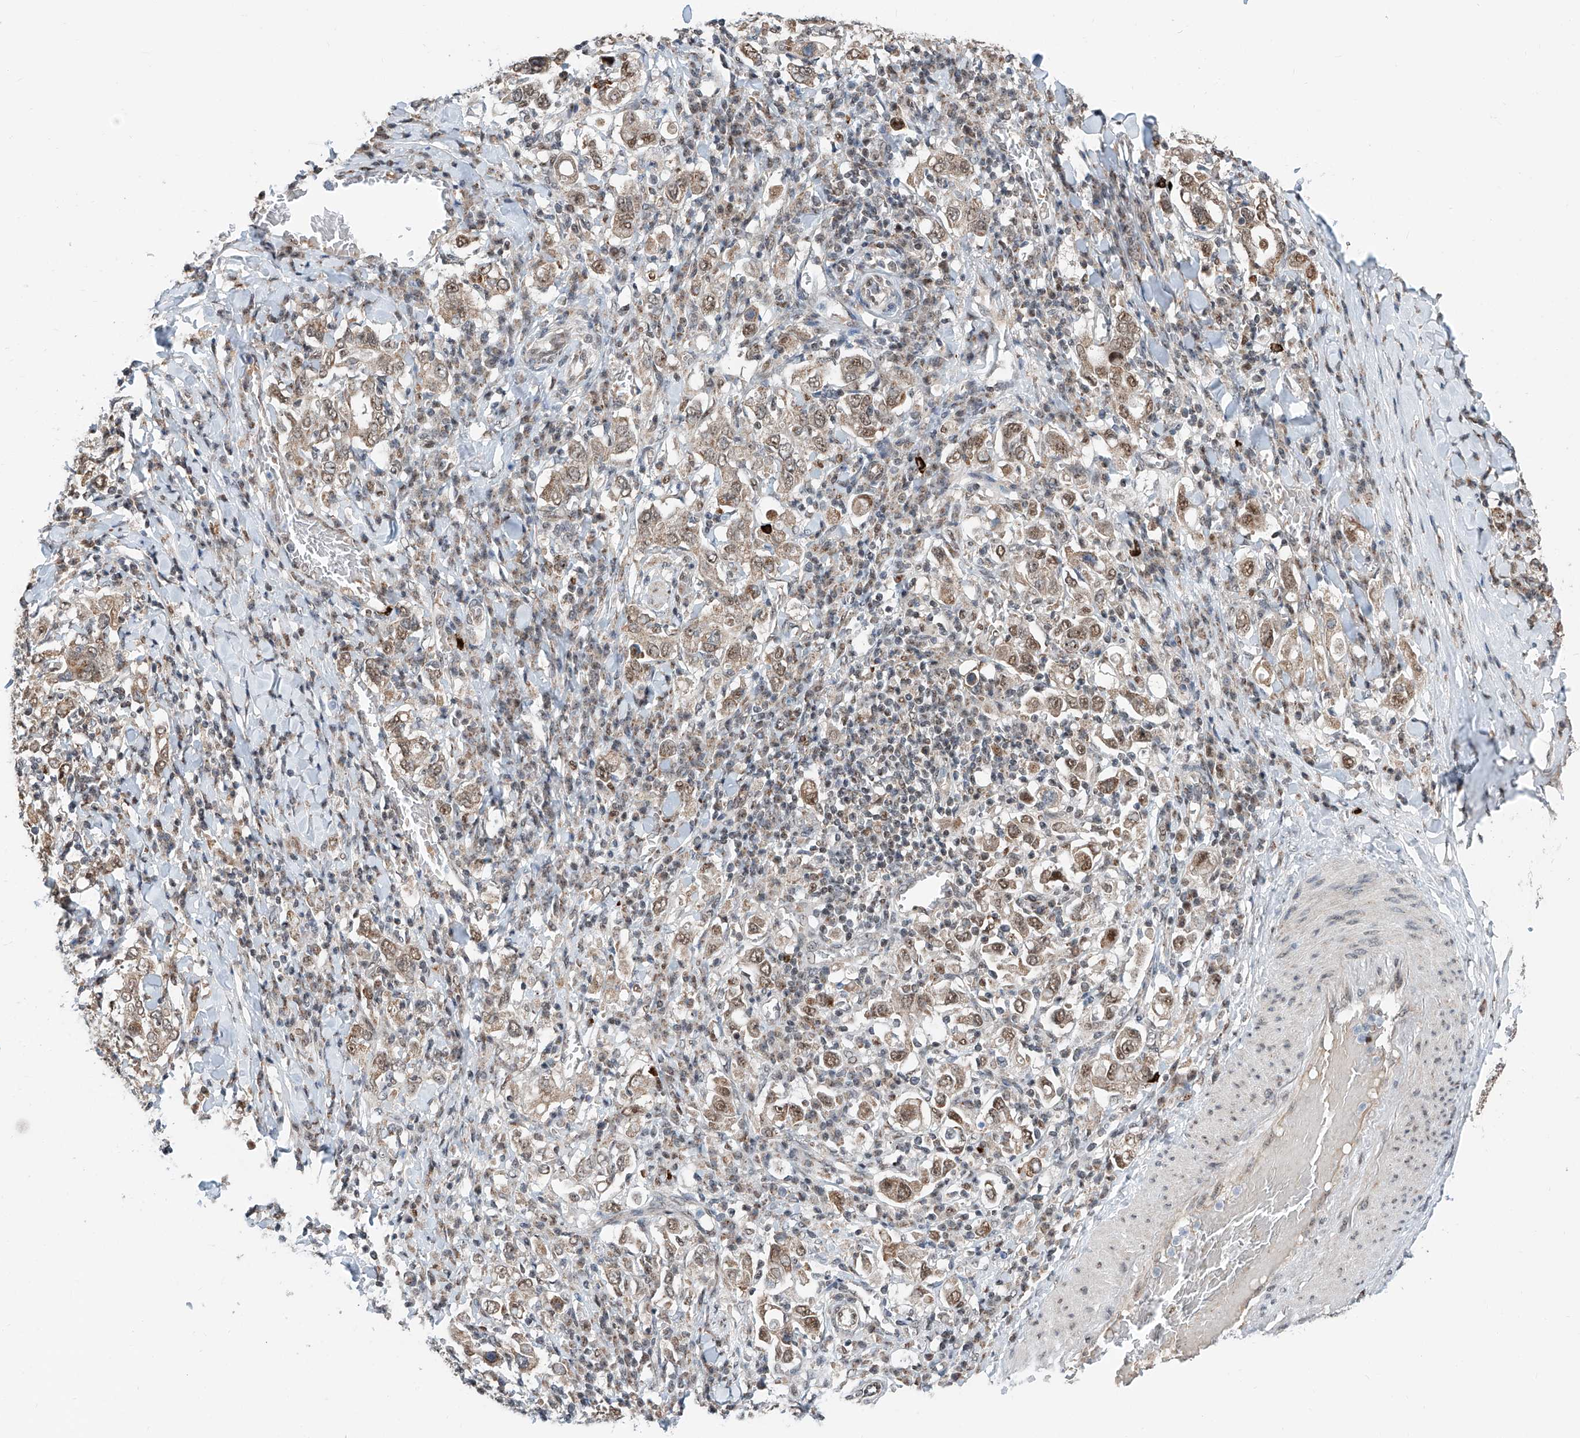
{"staining": {"intensity": "moderate", "quantity": ">75%", "location": "cytoplasmic/membranous,nuclear"}, "tissue": "stomach cancer", "cell_type": "Tumor cells", "image_type": "cancer", "snomed": [{"axis": "morphology", "description": "Adenocarcinoma, NOS"}, {"axis": "topography", "description": "Stomach, upper"}], "caption": "Stomach cancer tissue displays moderate cytoplasmic/membranous and nuclear positivity in approximately >75% of tumor cells", "gene": "SDE2", "patient": {"sex": "male", "age": 62}}